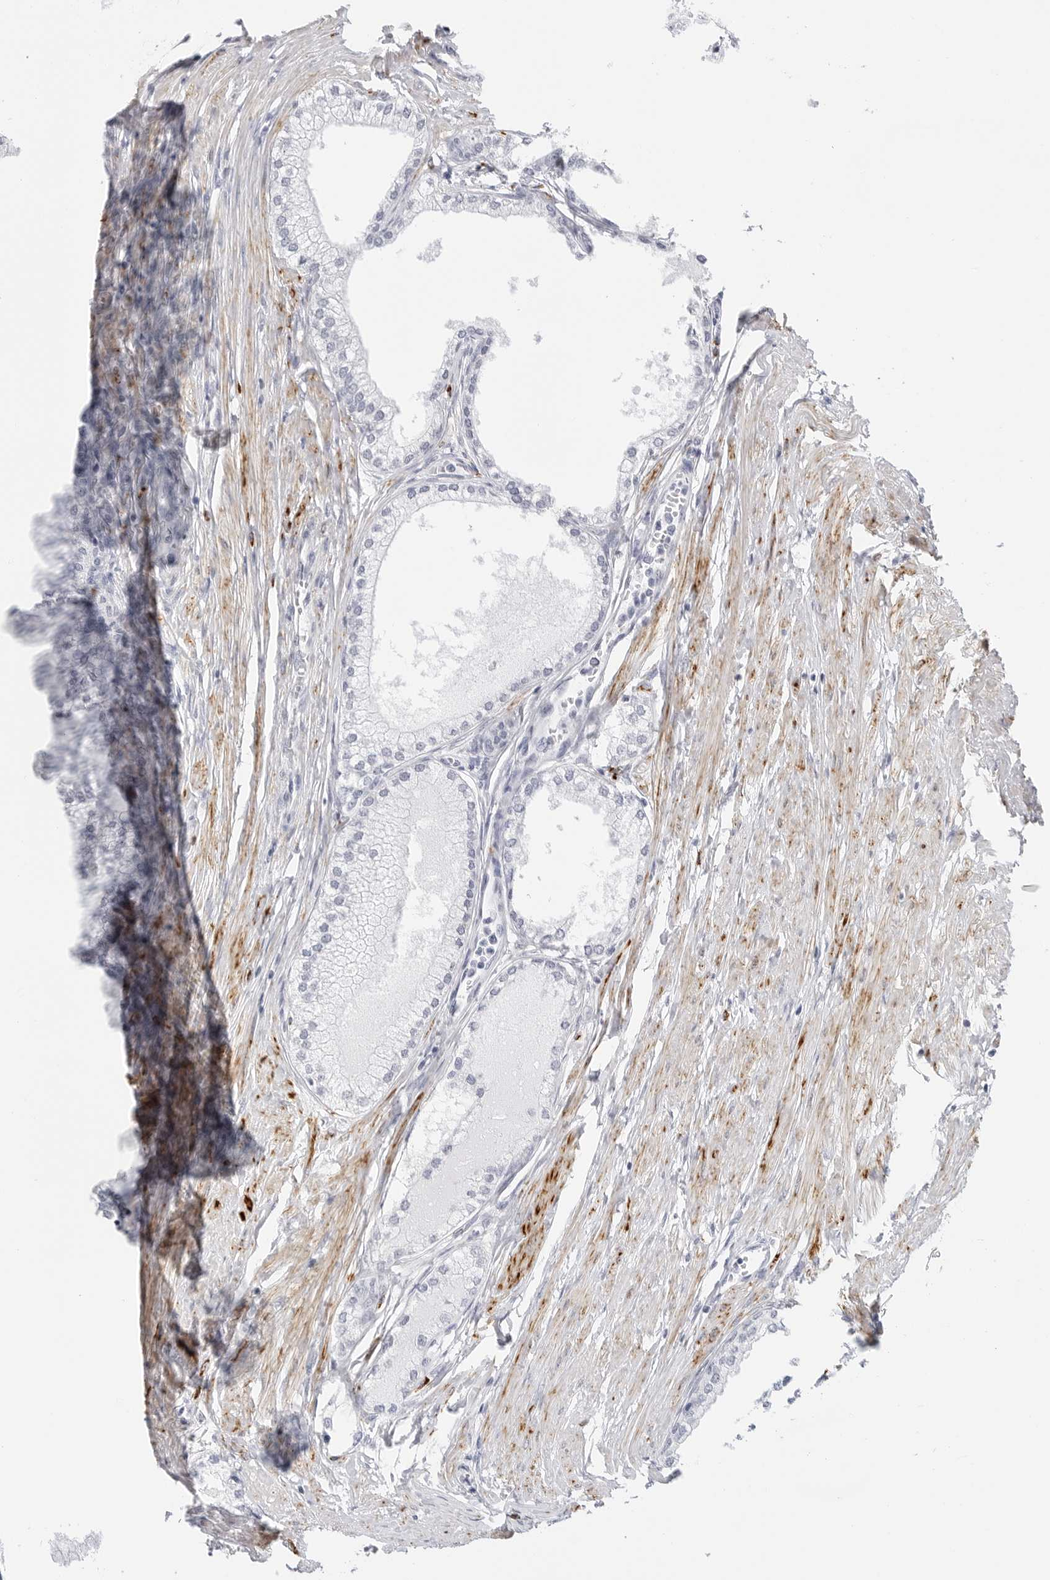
{"staining": {"intensity": "negative", "quantity": "none", "location": "none"}, "tissue": "prostate", "cell_type": "Glandular cells", "image_type": "normal", "snomed": [{"axis": "morphology", "description": "Normal tissue, NOS"}, {"axis": "morphology", "description": "Urothelial carcinoma, Low grade"}, {"axis": "topography", "description": "Urinary bladder"}, {"axis": "topography", "description": "Prostate"}], "caption": "DAB immunohistochemical staining of normal human prostate reveals no significant positivity in glandular cells. Nuclei are stained in blue.", "gene": "HSPB7", "patient": {"sex": "male", "age": 60}}